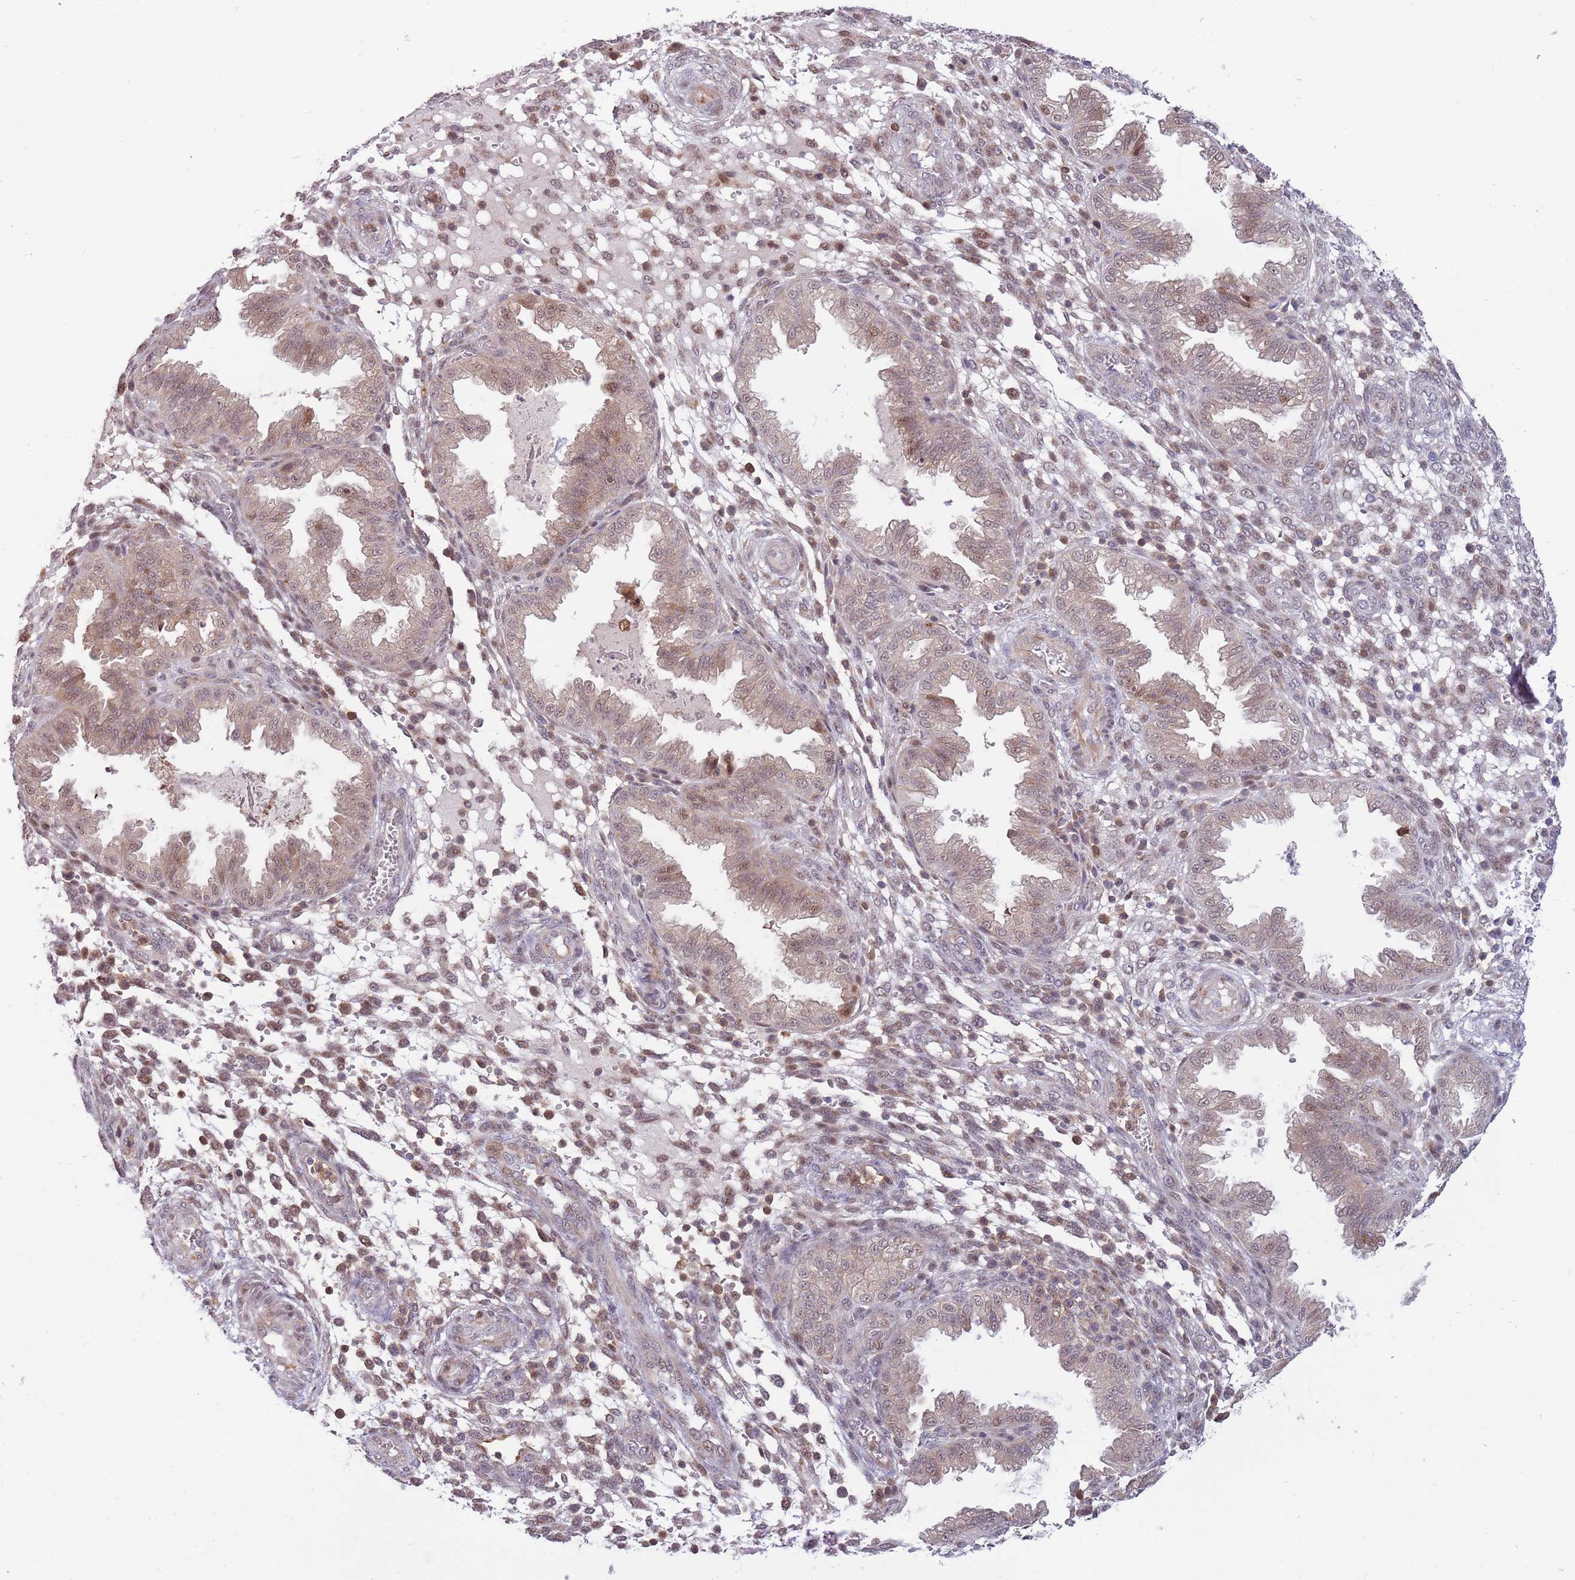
{"staining": {"intensity": "weak", "quantity": "<25%", "location": "nuclear"}, "tissue": "endometrium", "cell_type": "Cells in endometrial stroma", "image_type": "normal", "snomed": [{"axis": "morphology", "description": "Normal tissue, NOS"}, {"axis": "topography", "description": "Endometrium"}], "caption": "An immunohistochemistry image of benign endometrium is shown. There is no staining in cells in endometrial stroma of endometrium. (DAB (3,3'-diaminobenzidine) immunohistochemistry (IHC), high magnification).", "gene": "CCNJL", "patient": {"sex": "female", "age": 33}}